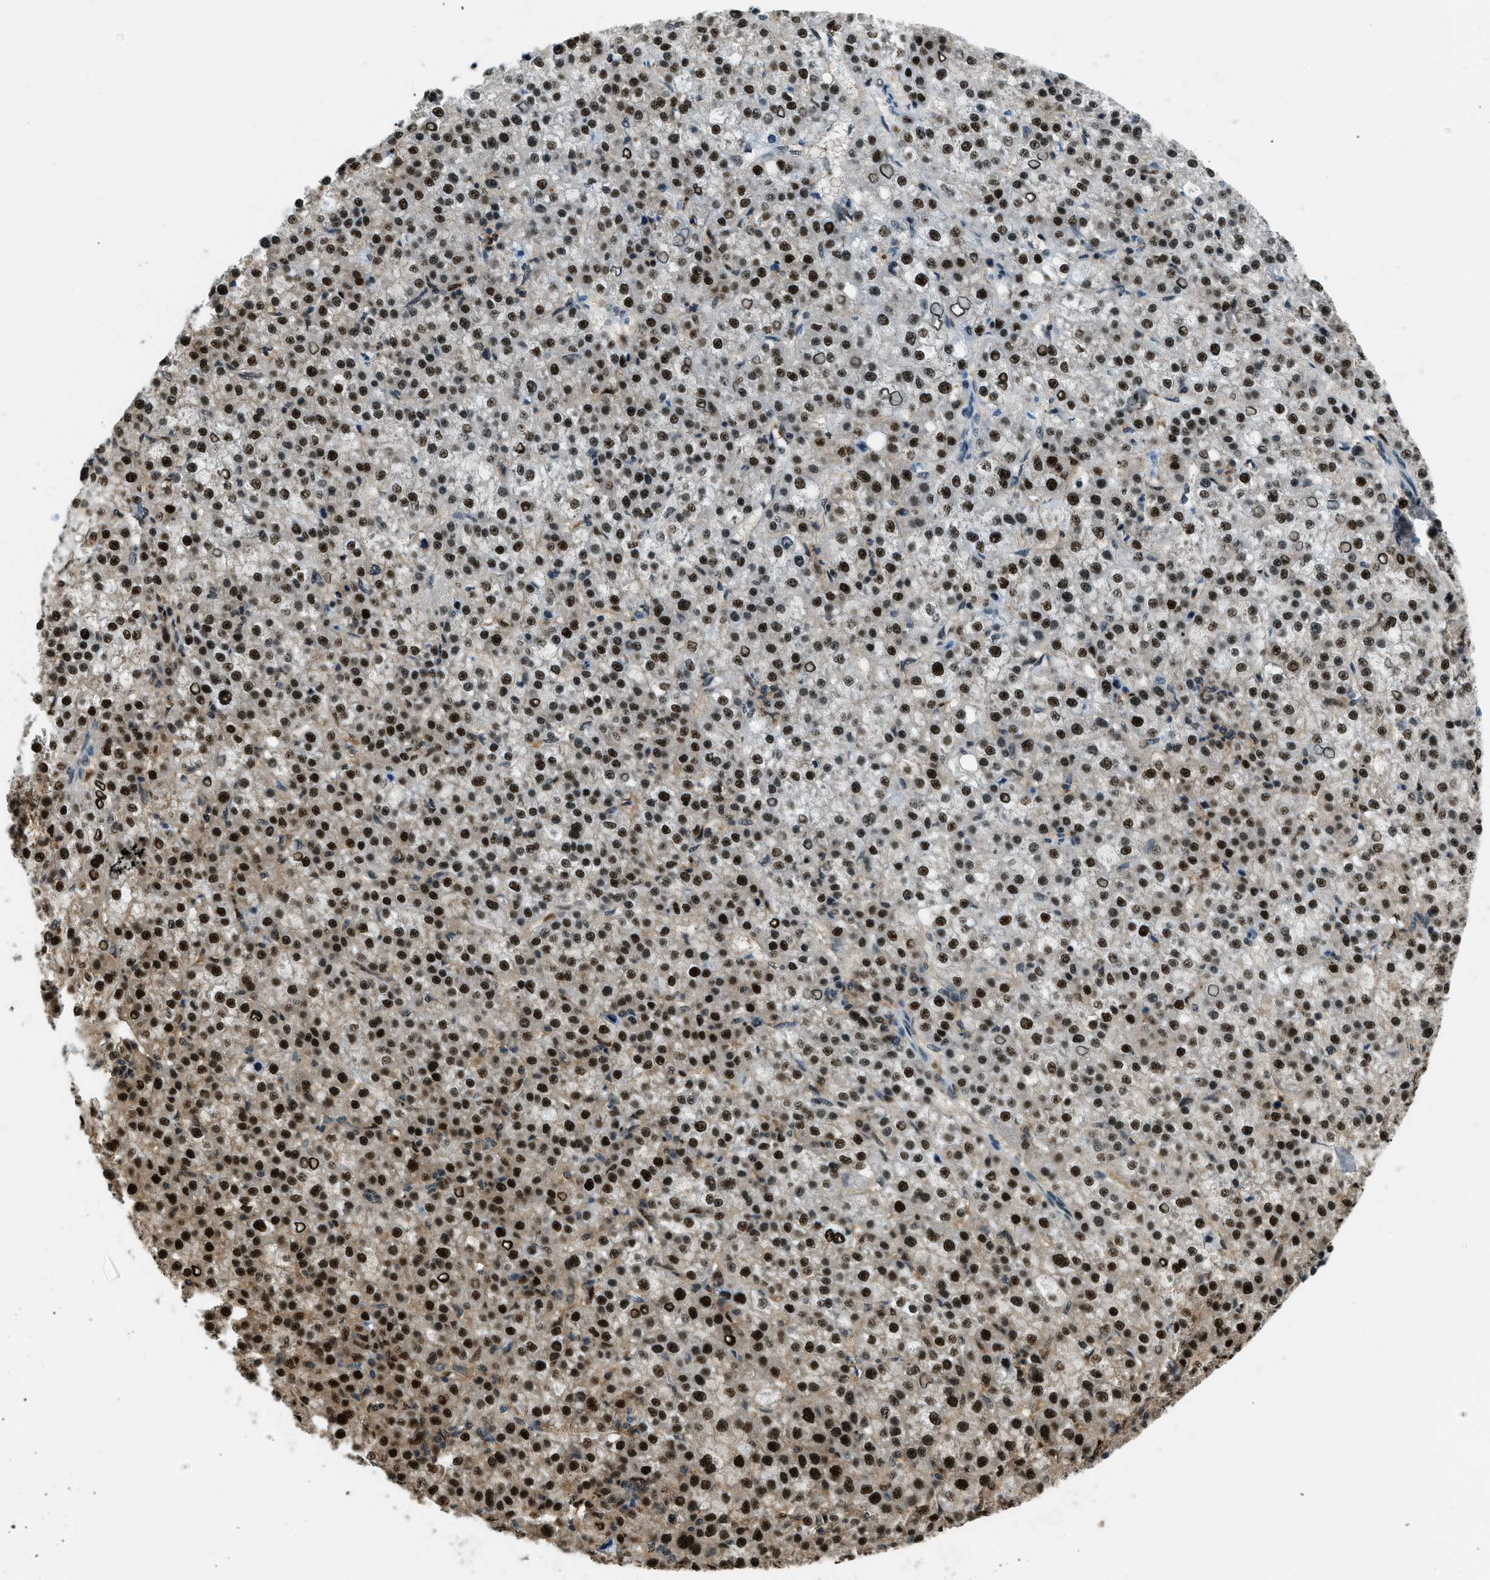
{"staining": {"intensity": "strong", "quantity": ">75%", "location": "nuclear"}, "tissue": "liver cancer", "cell_type": "Tumor cells", "image_type": "cancer", "snomed": [{"axis": "morphology", "description": "Carcinoma, Hepatocellular, NOS"}, {"axis": "topography", "description": "Liver"}], "caption": "This micrograph shows liver cancer stained with immunohistochemistry (IHC) to label a protein in brown. The nuclear of tumor cells show strong positivity for the protein. Nuclei are counter-stained blue.", "gene": "OGFR", "patient": {"sex": "female", "age": 58}}